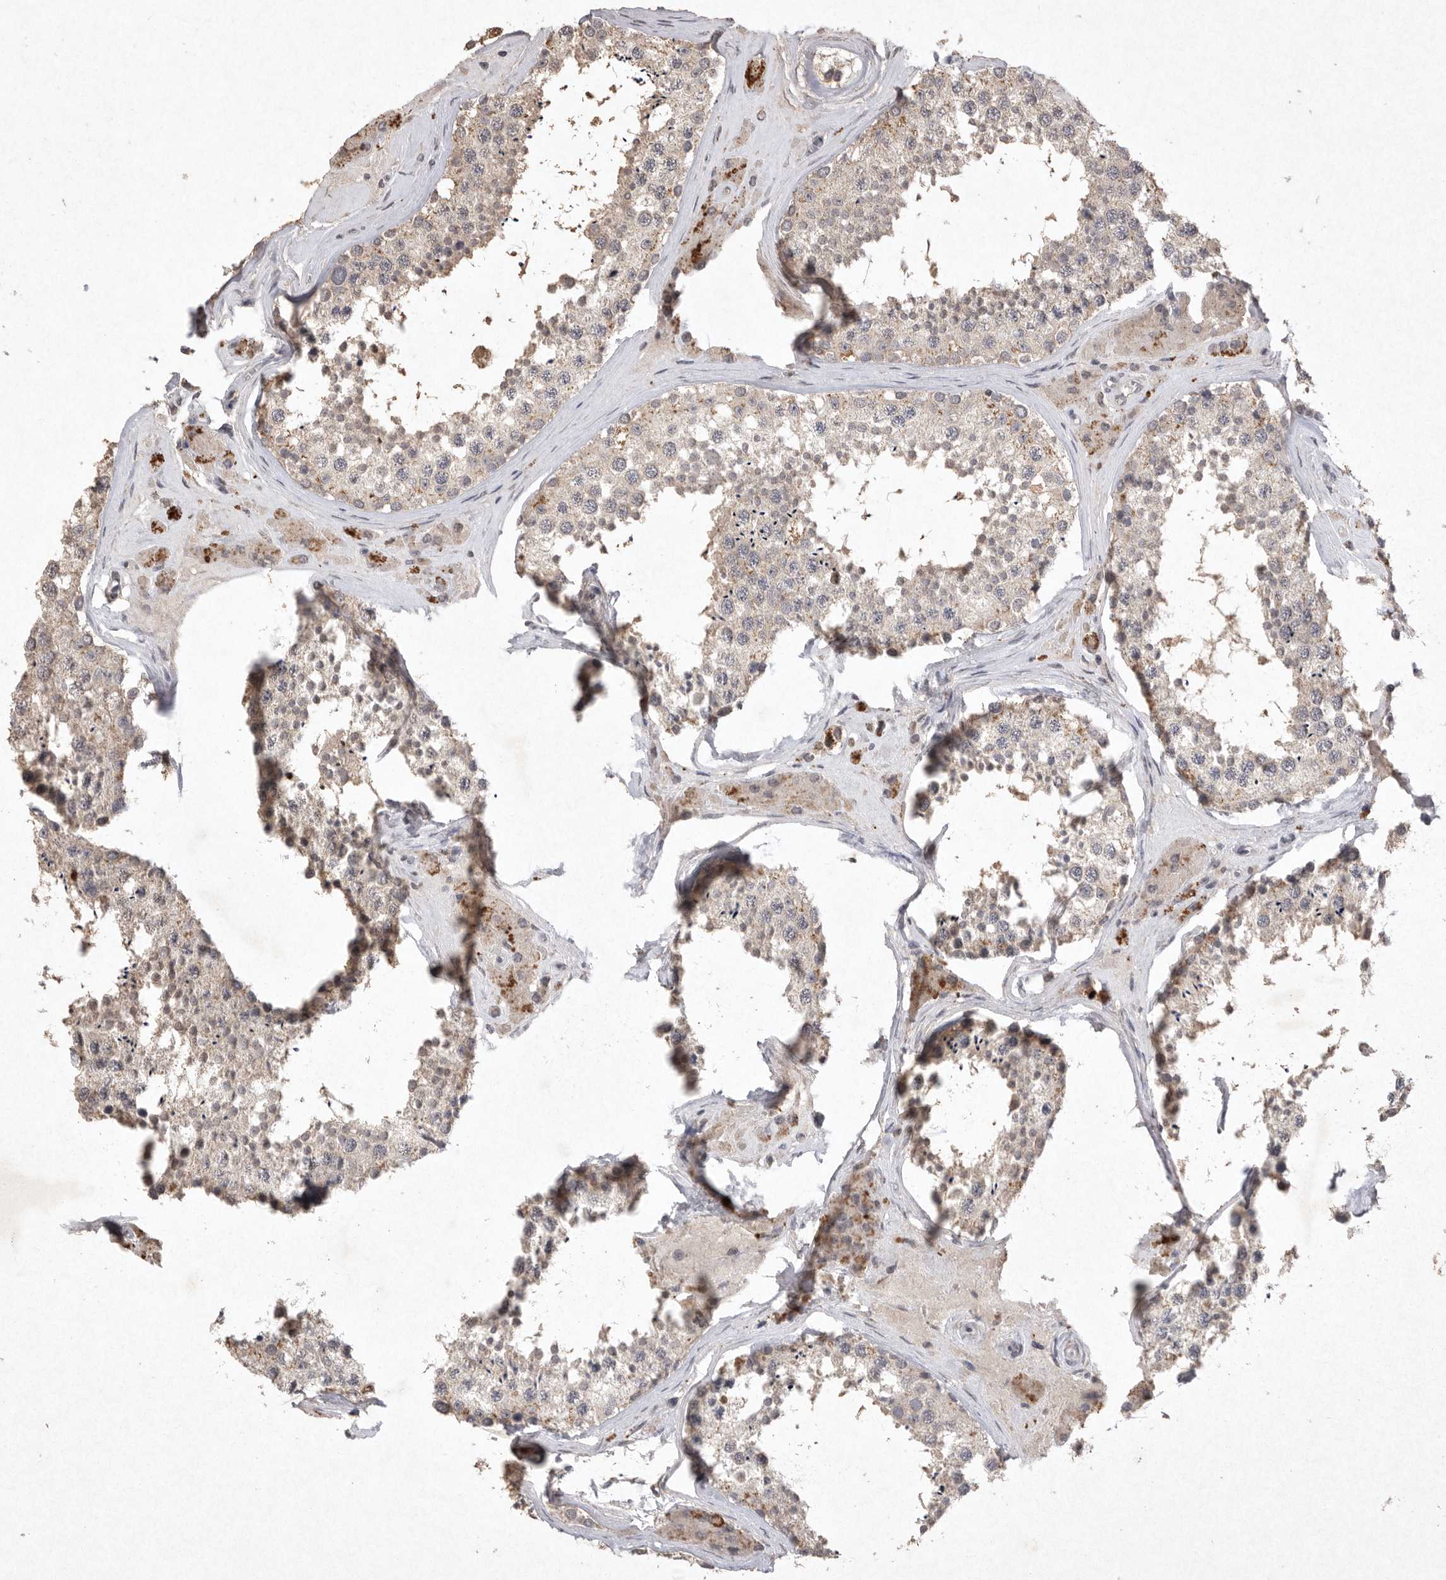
{"staining": {"intensity": "weak", "quantity": ">75%", "location": "cytoplasmic/membranous"}, "tissue": "testis", "cell_type": "Cells in seminiferous ducts", "image_type": "normal", "snomed": [{"axis": "morphology", "description": "Normal tissue, NOS"}, {"axis": "topography", "description": "Testis"}], "caption": "An immunohistochemistry image of normal tissue is shown. Protein staining in brown highlights weak cytoplasmic/membranous positivity in testis within cells in seminiferous ducts.", "gene": "APLNR", "patient": {"sex": "male", "age": 46}}